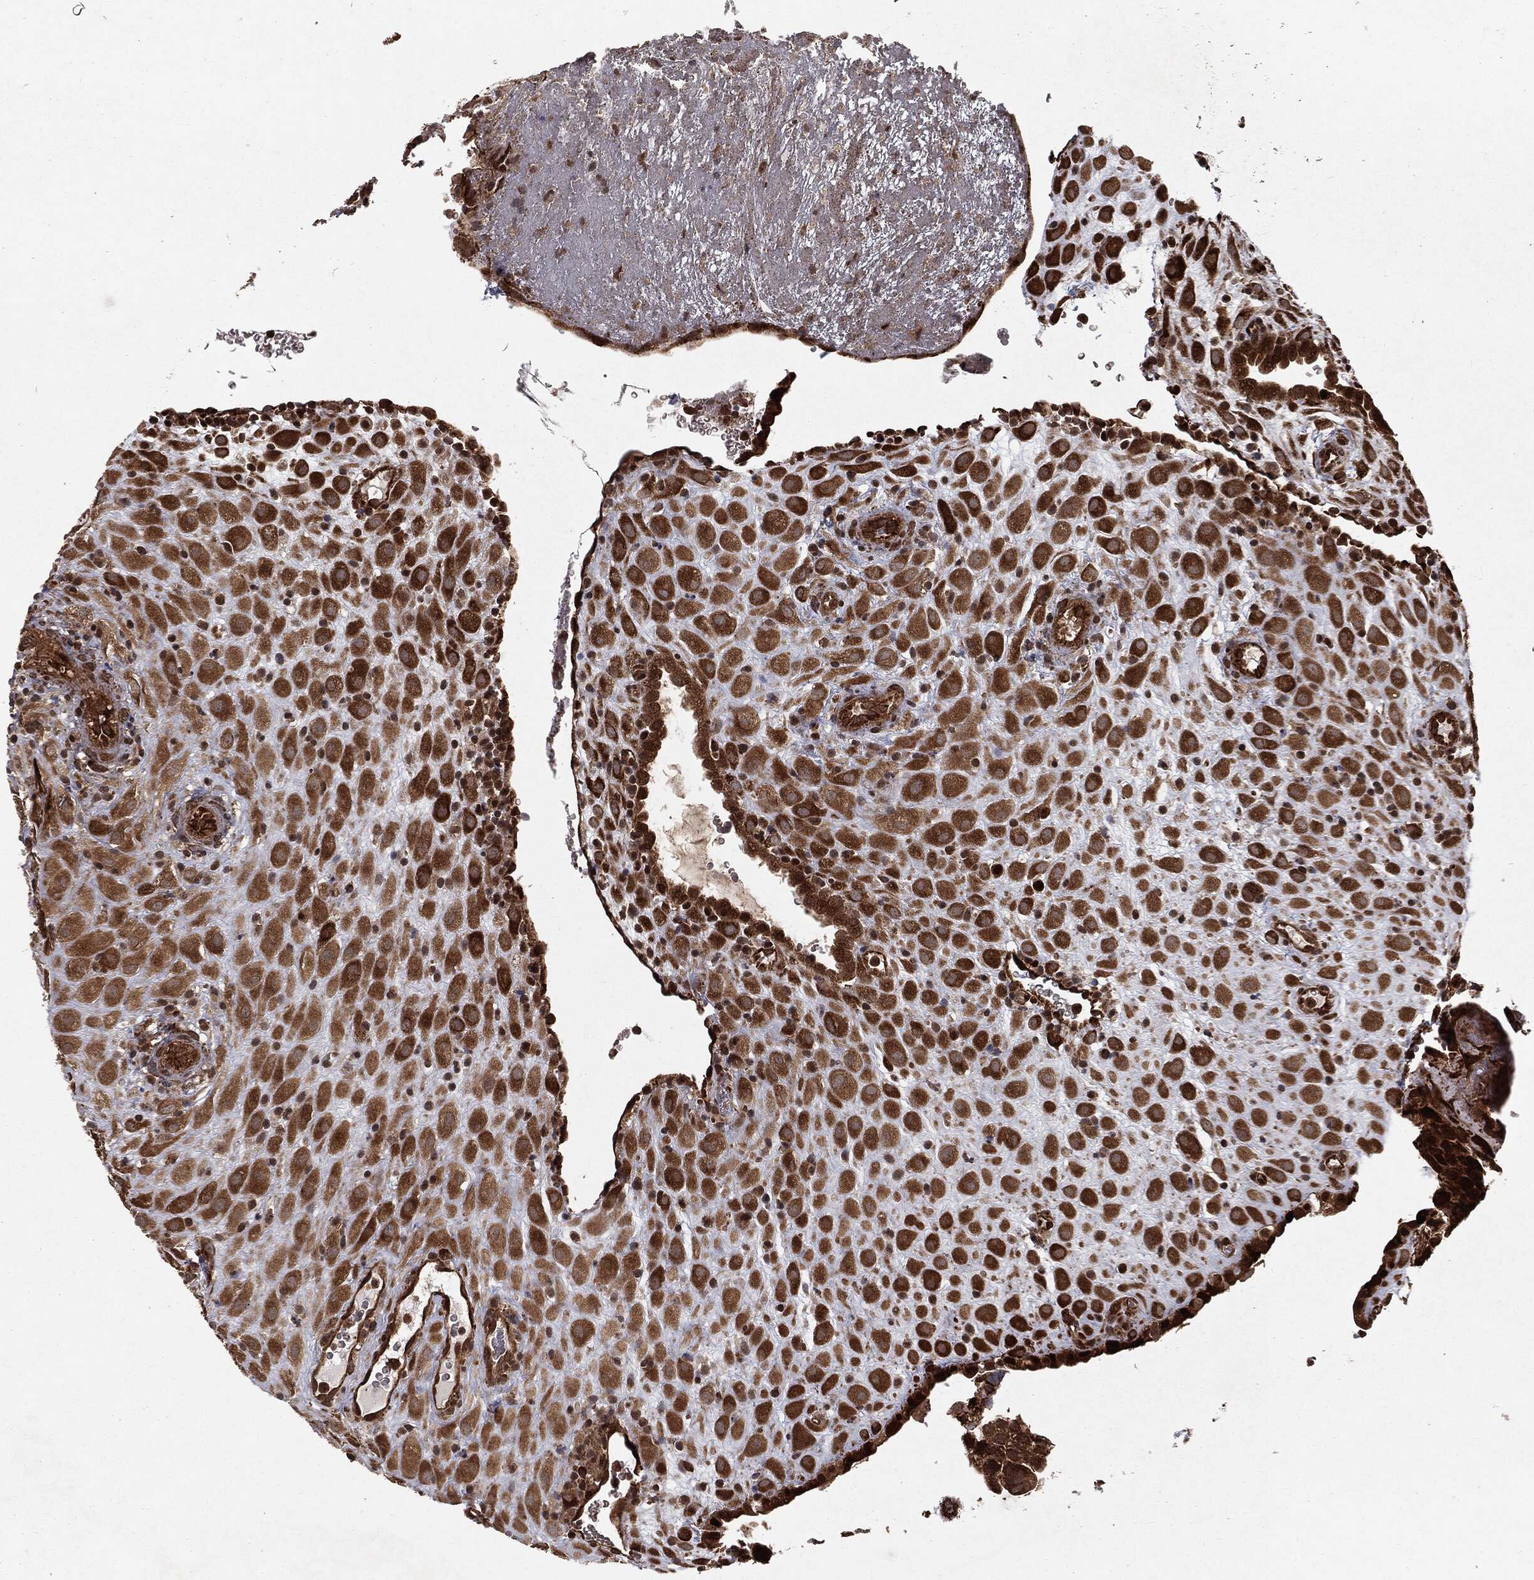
{"staining": {"intensity": "strong", "quantity": ">75%", "location": "cytoplasmic/membranous,nuclear"}, "tissue": "placenta", "cell_type": "Decidual cells", "image_type": "normal", "snomed": [{"axis": "morphology", "description": "Normal tissue, NOS"}, {"axis": "topography", "description": "Placenta"}], "caption": "High-power microscopy captured an immunohistochemistry photomicrograph of unremarkable placenta, revealing strong cytoplasmic/membranous,nuclear expression in about >75% of decidual cells.", "gene": "RANBP9", "patient": {"sex": "female", "age": 19}}